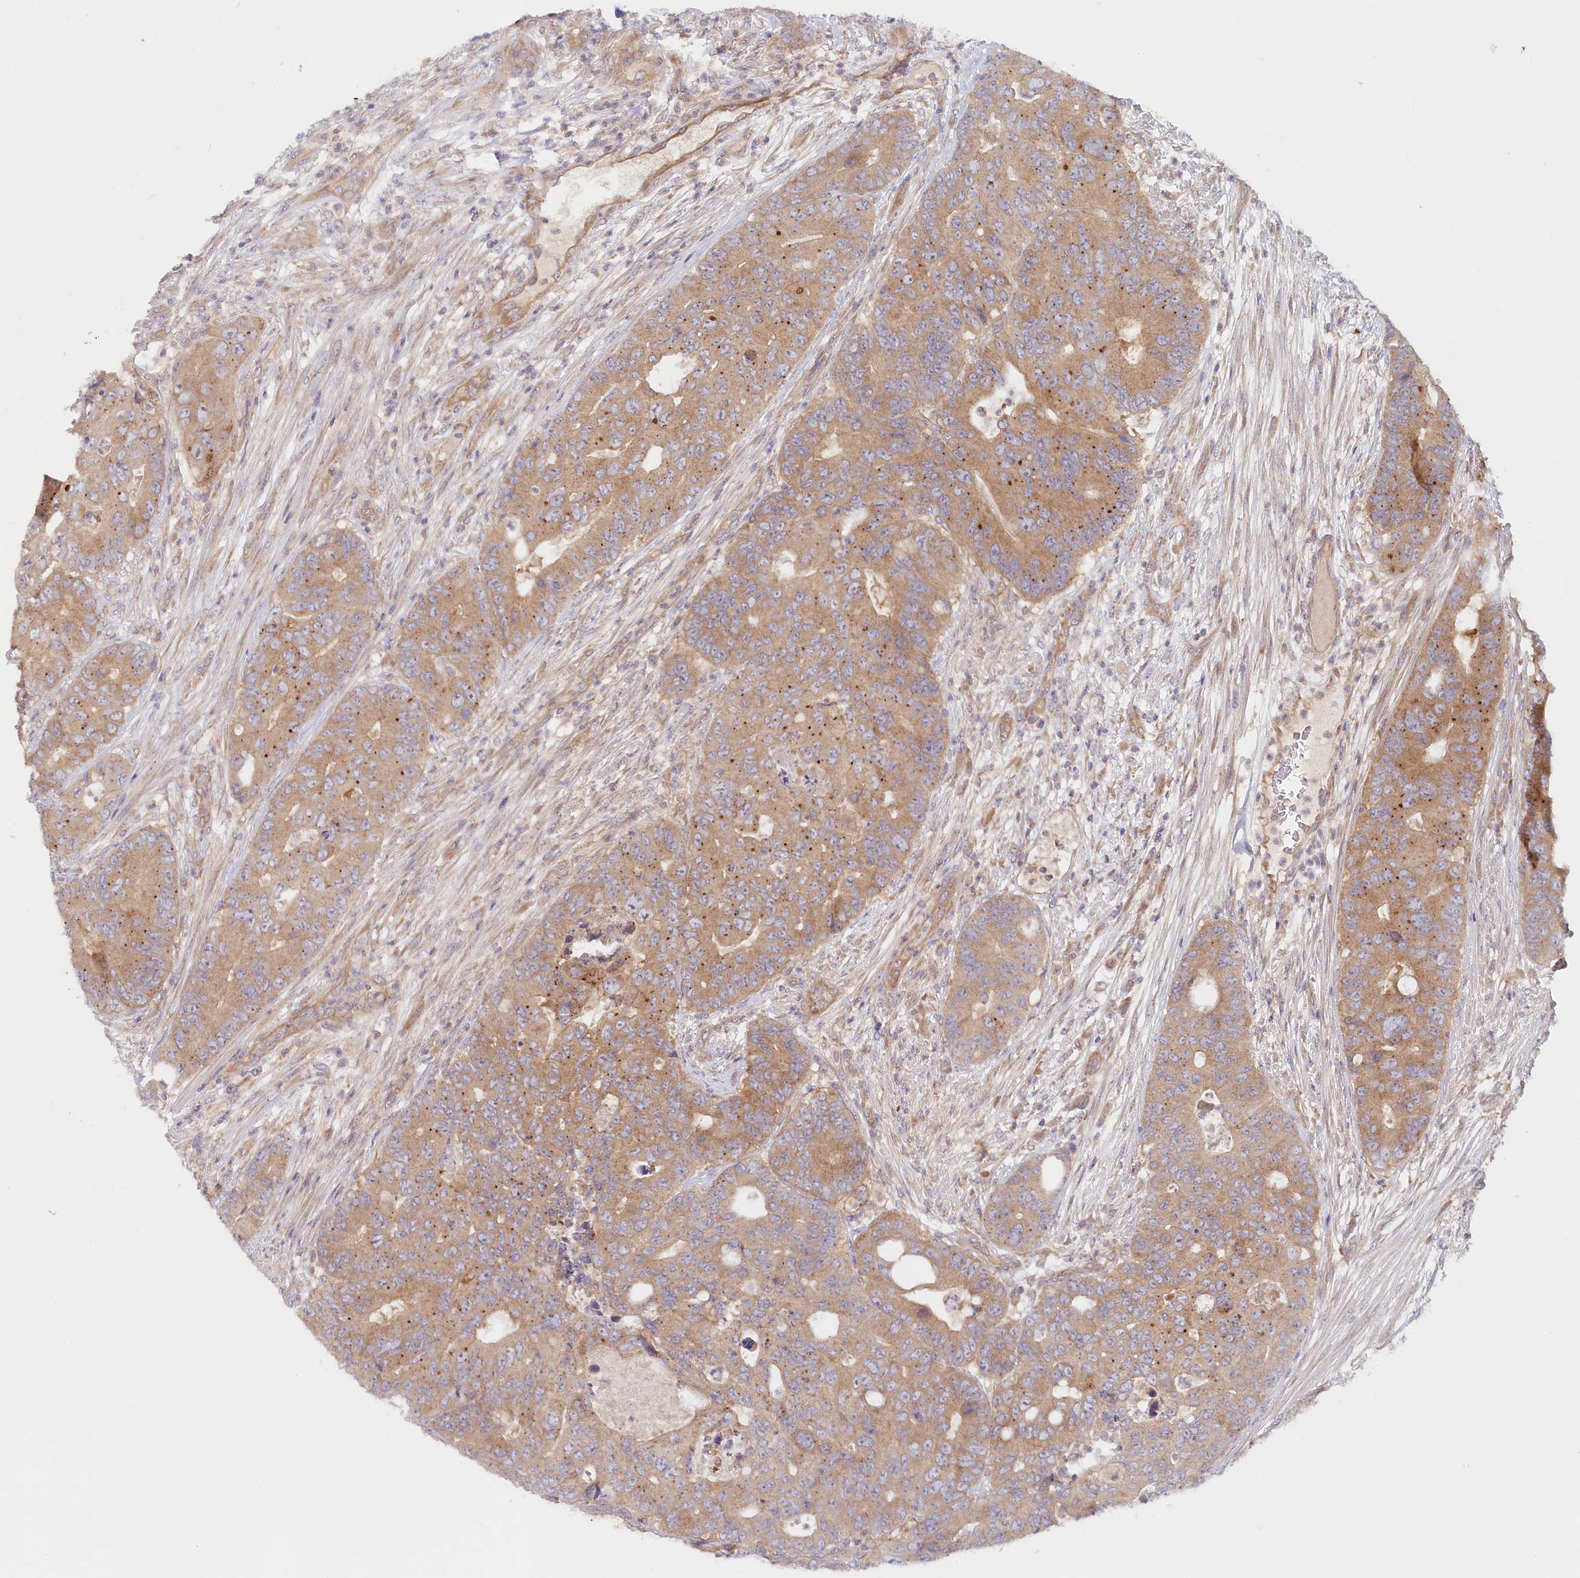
{"staining": {"intensity": "moderate", "quantity": ">75%", "location": "cytoplasmic/membranous"}, "tissue": "colorectal cancer", "cell_type": "Tumor cells", "image_type": "cancer", "snomed": [{"axis": "morphology", "description": "Adenocarcinoma, NOS"}, {"axis": "topography", "description": "Colon"}], "caption": "Immunohistochemical staining of human colorectal cancer (adenocarcinoma) shows medium levels of moderate cytoplasmic/membranous positivity in approximately >75% of tumor cells.", "gene": "TNIP1", "patient": {"sex": "male", "age": 71}}